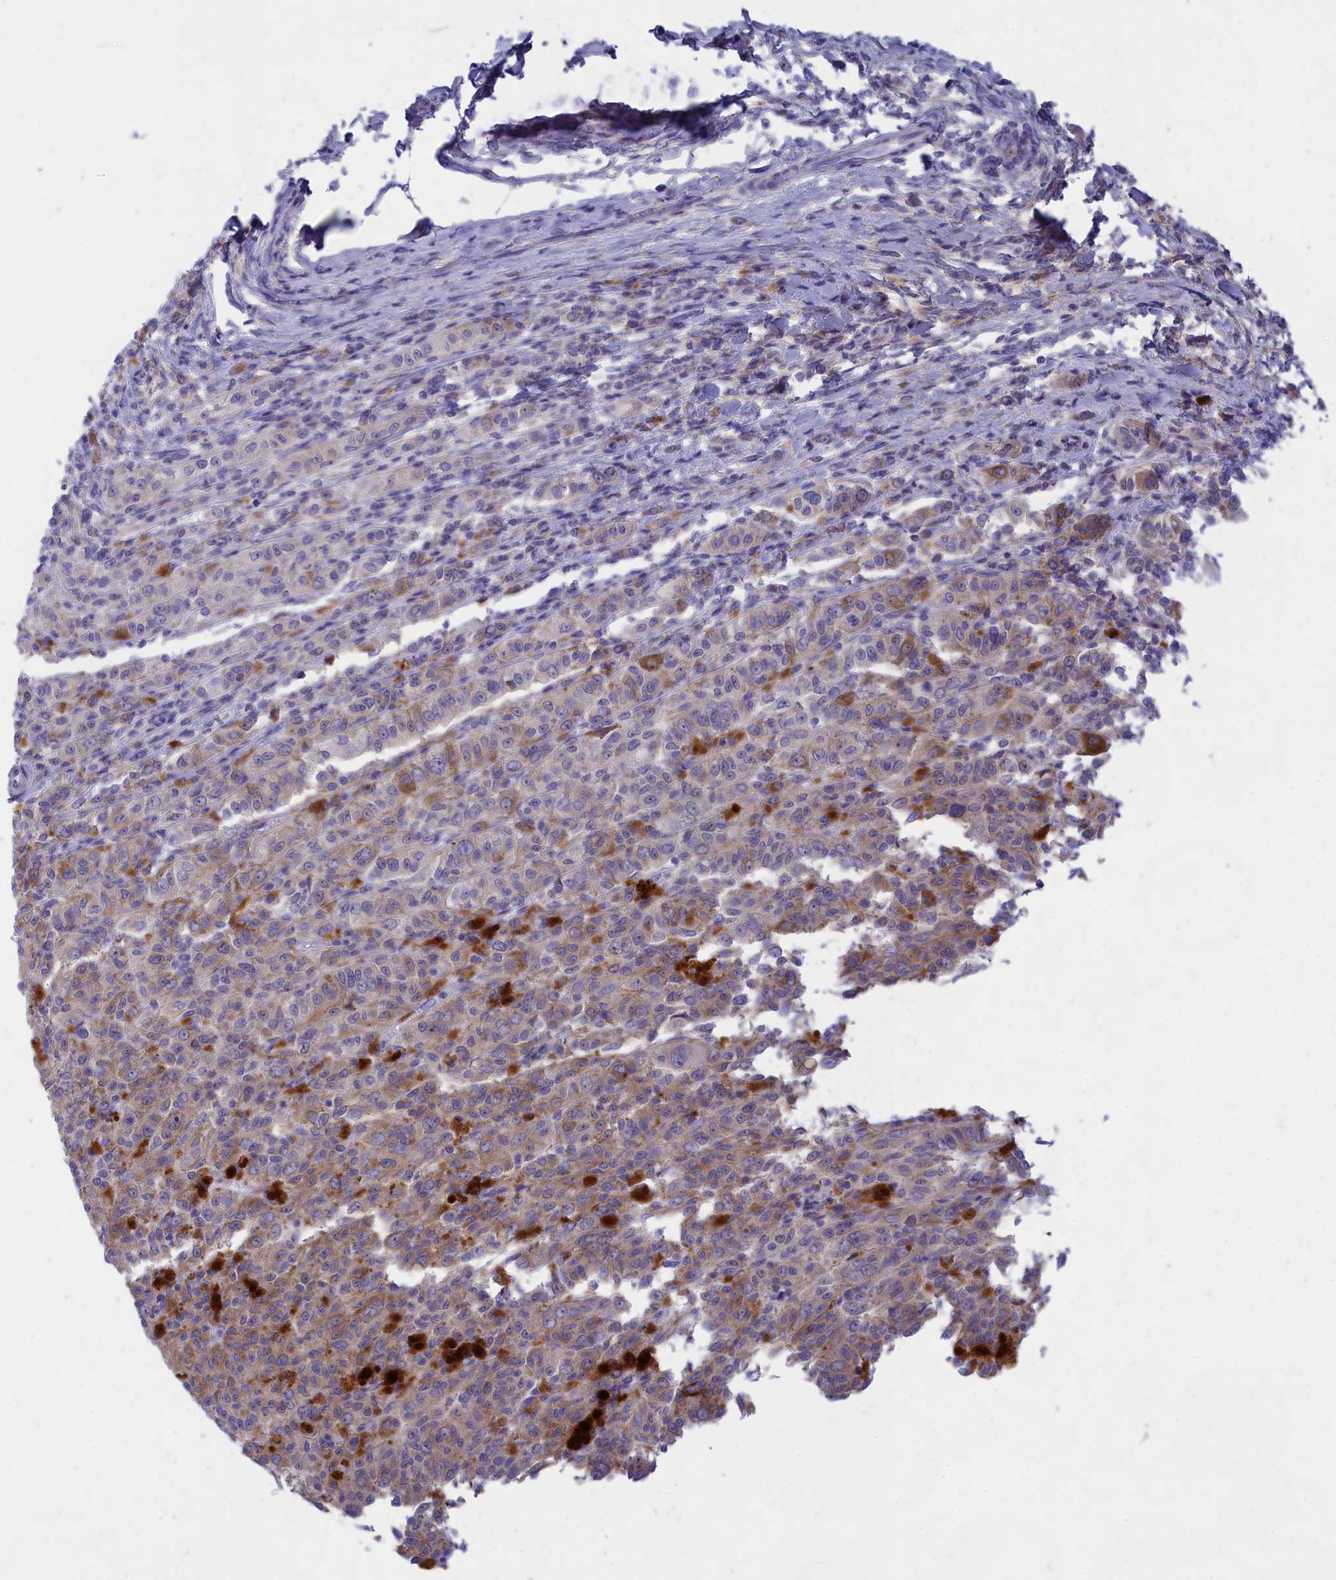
{"staining": {"intensity": "moderate", "quantity": "25%-75%", "location": "cytoplasmic/membranous"}, "tissue": "melanoma", "cell_type": "Tumor cells", "image_type": "cancer", "snomed": [{"axis": "morphology", "description": "Malignant melanoma, NOS"}, {"axis": "topography", "description": "Skin"}], "caption": "Tumor cells display medium levels of moderate cytoplasmic/membranous positivity in about 25%-75% of cells in melanoma. (DAB (3,3'-diaminobenzidine) IHC with brightfield microscopy, high magnification).", "gene": "TMEM30B", "patient": {"sex": "female", "age": 52}}